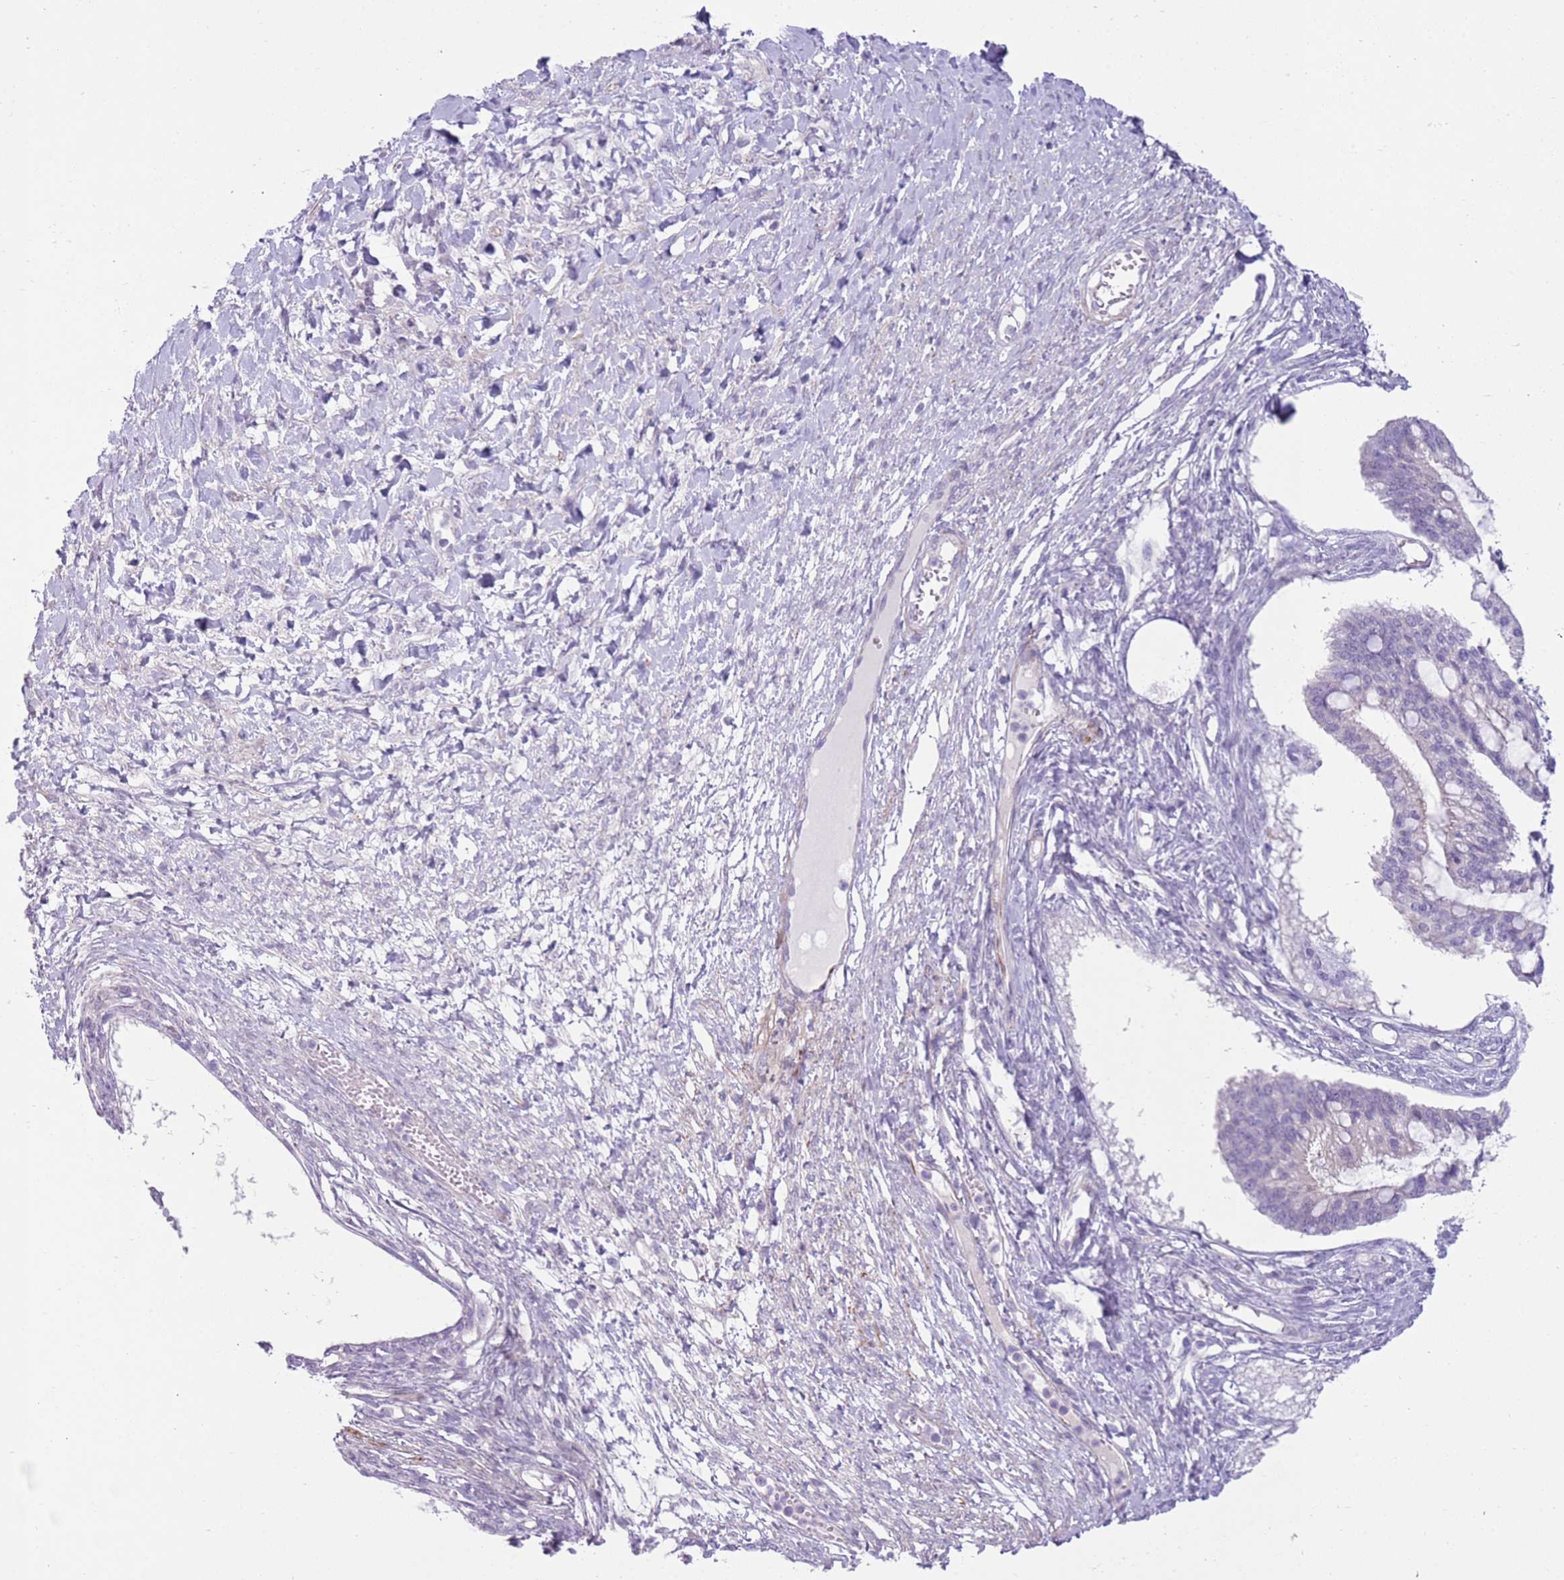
{"staining": {"intensity": "negative", "quantity": "none", "location": "none"}, "tissue": "ovarian cancer", "cell_type": "Tumor cells", "image_type": "cancer", "snomed": [{"axis": "morphology", "description": "Cystadenocarcinoma, mucinous, NOS"}, {"axis": "topography", "description": "Ovary"}], "caption": "Tumor cells show no significant protein expression in ovarian cancer (mucinous cystadenocarcinoma).", "gene": "ZNF239", "patient": {"sex": "female", "age": 73}}